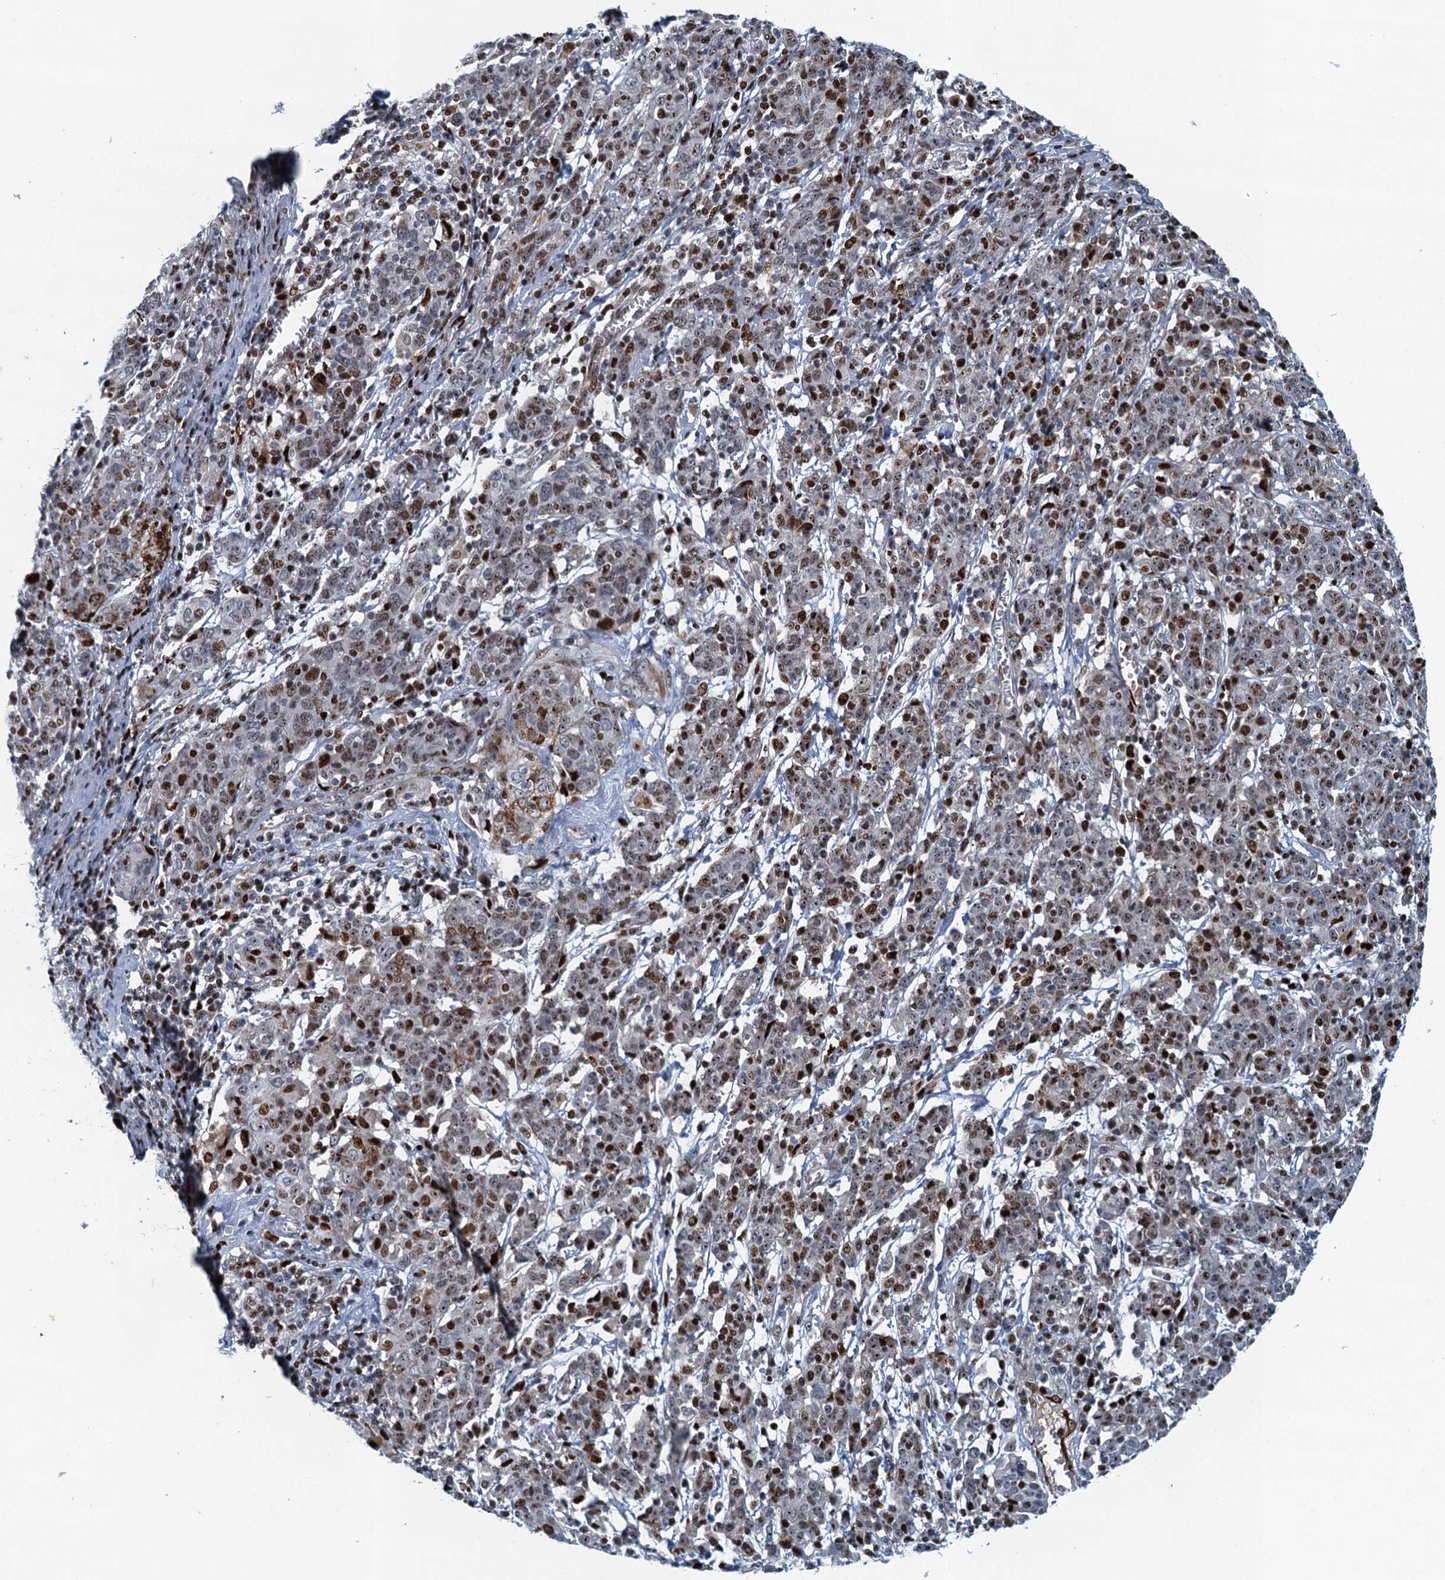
{"staining": {"intensity": "moderate", "quantity": "25%-75%", "location": "nuclear"}, "tissue": "cervical cancer", "cell_type": "Tumor cells", "image_type": "cancer", "snomed": [{"axis": "morphology", "description": "Squamous cell carcinoma, NOS"}, {"axis": "topography", "description": "Cervix"}], "caption": "Tumor cells exhibit moderate nuclear expression in approximately 25%-75% of cells in squamous cell carcinoma (cervical).", "gene": "ANKRD13D", "patient": {"sex": "female", "age": 67}}